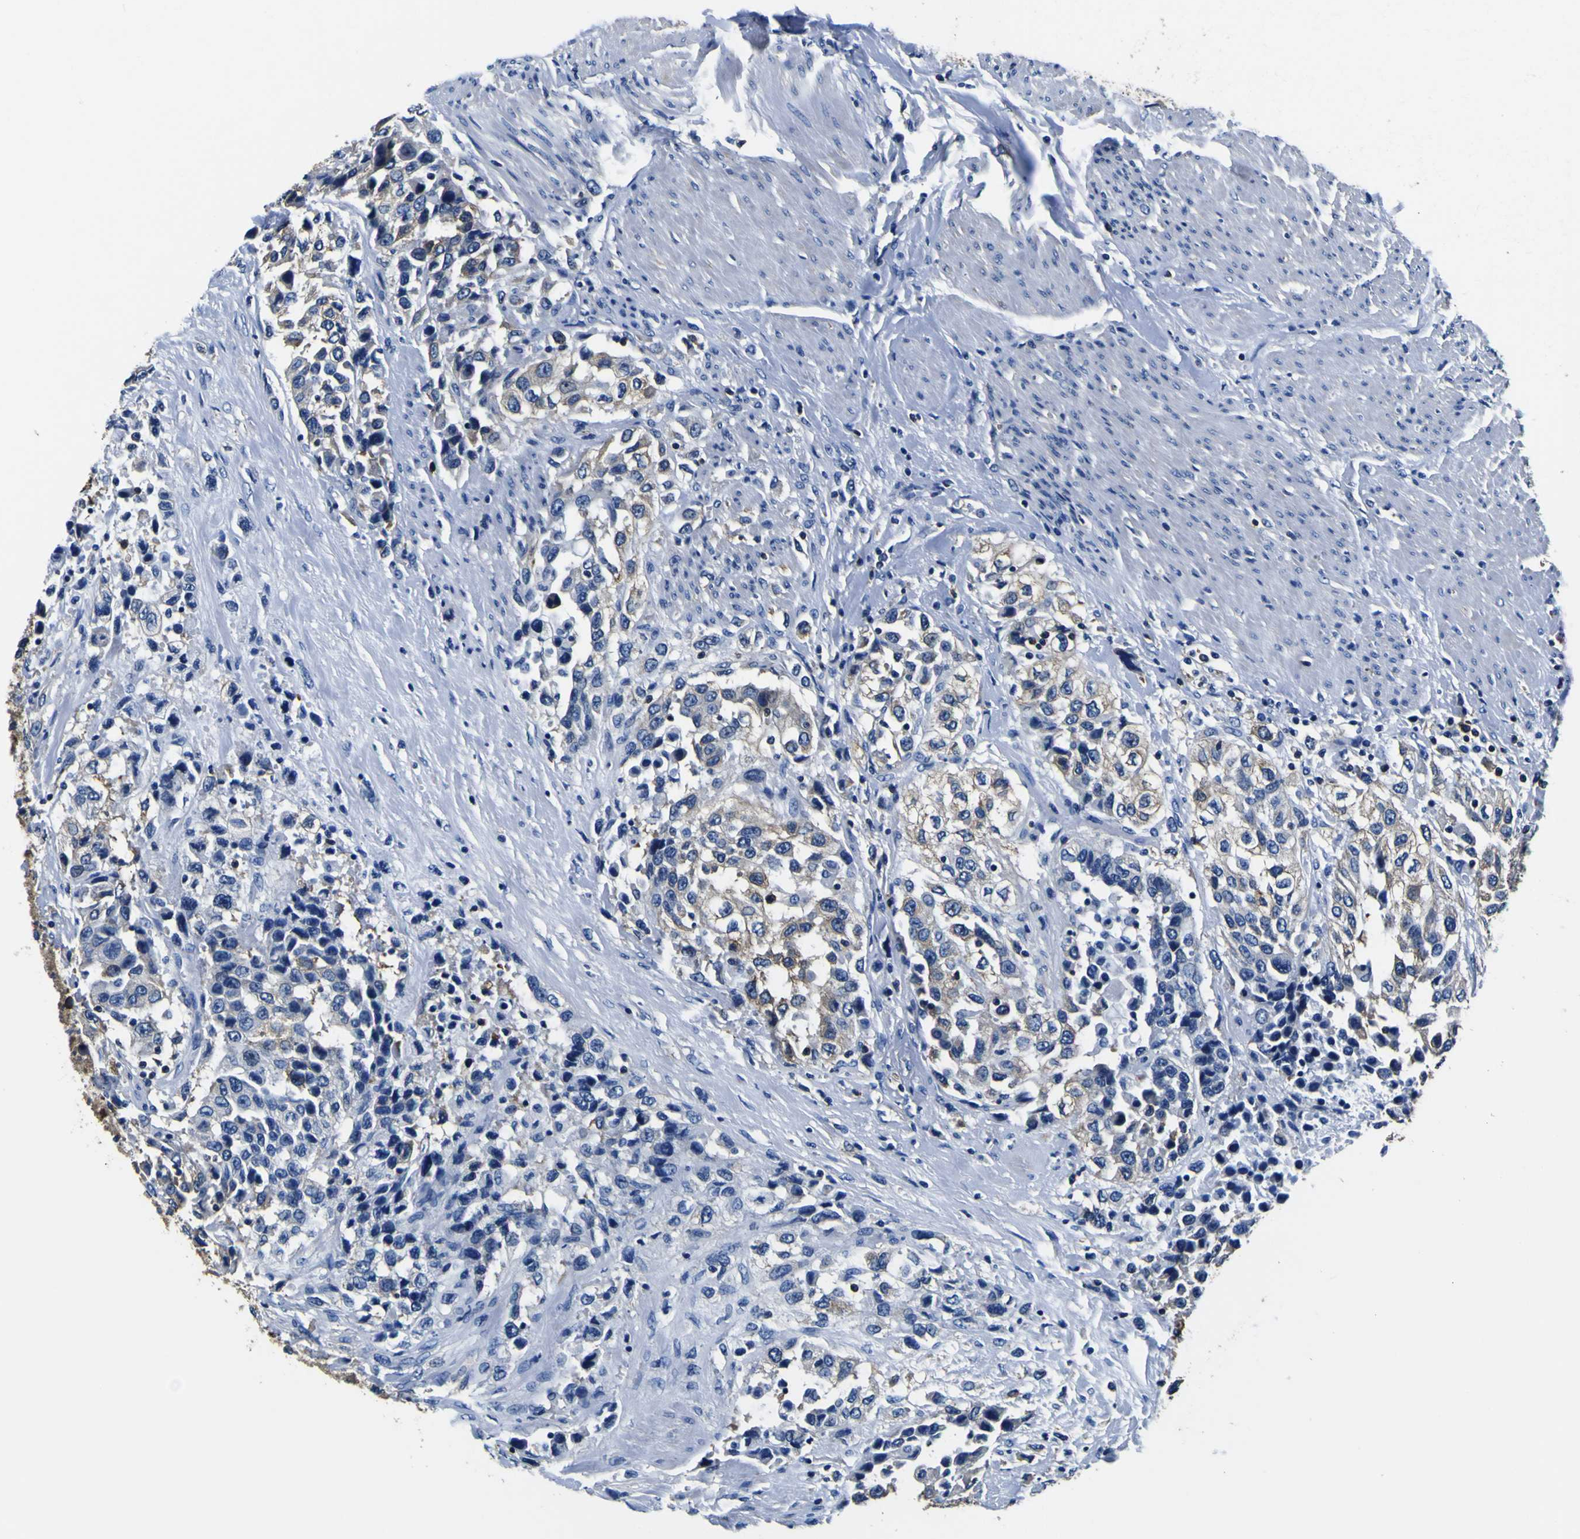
{"staining": {"intensity": "weak", "quantity": "25%-75%", "location": "cytoplasmic/membranous"}, "tissue": "urothelial cancer", "cell_type": "Tumor cells", "image_type": "cancer", "snomed": [{"axis": "morphology", "description": "Urothelial carcinoma, High grade"}, {"axis": "topography", "description": "Urinary bladder"}], "caption": "A brown stain labels weak cytoplasmic/membranous positivity of a protein in urothelial carcinoma (high-grade) tumor cells. The staining was performed using DAB to visualize the protein expression in brown, while the nuclei were stained in blue with hematoxylin (Magnification: 20x).", "gene": "TUBA1B", "patient": {"sex": "female", "age": 80}}